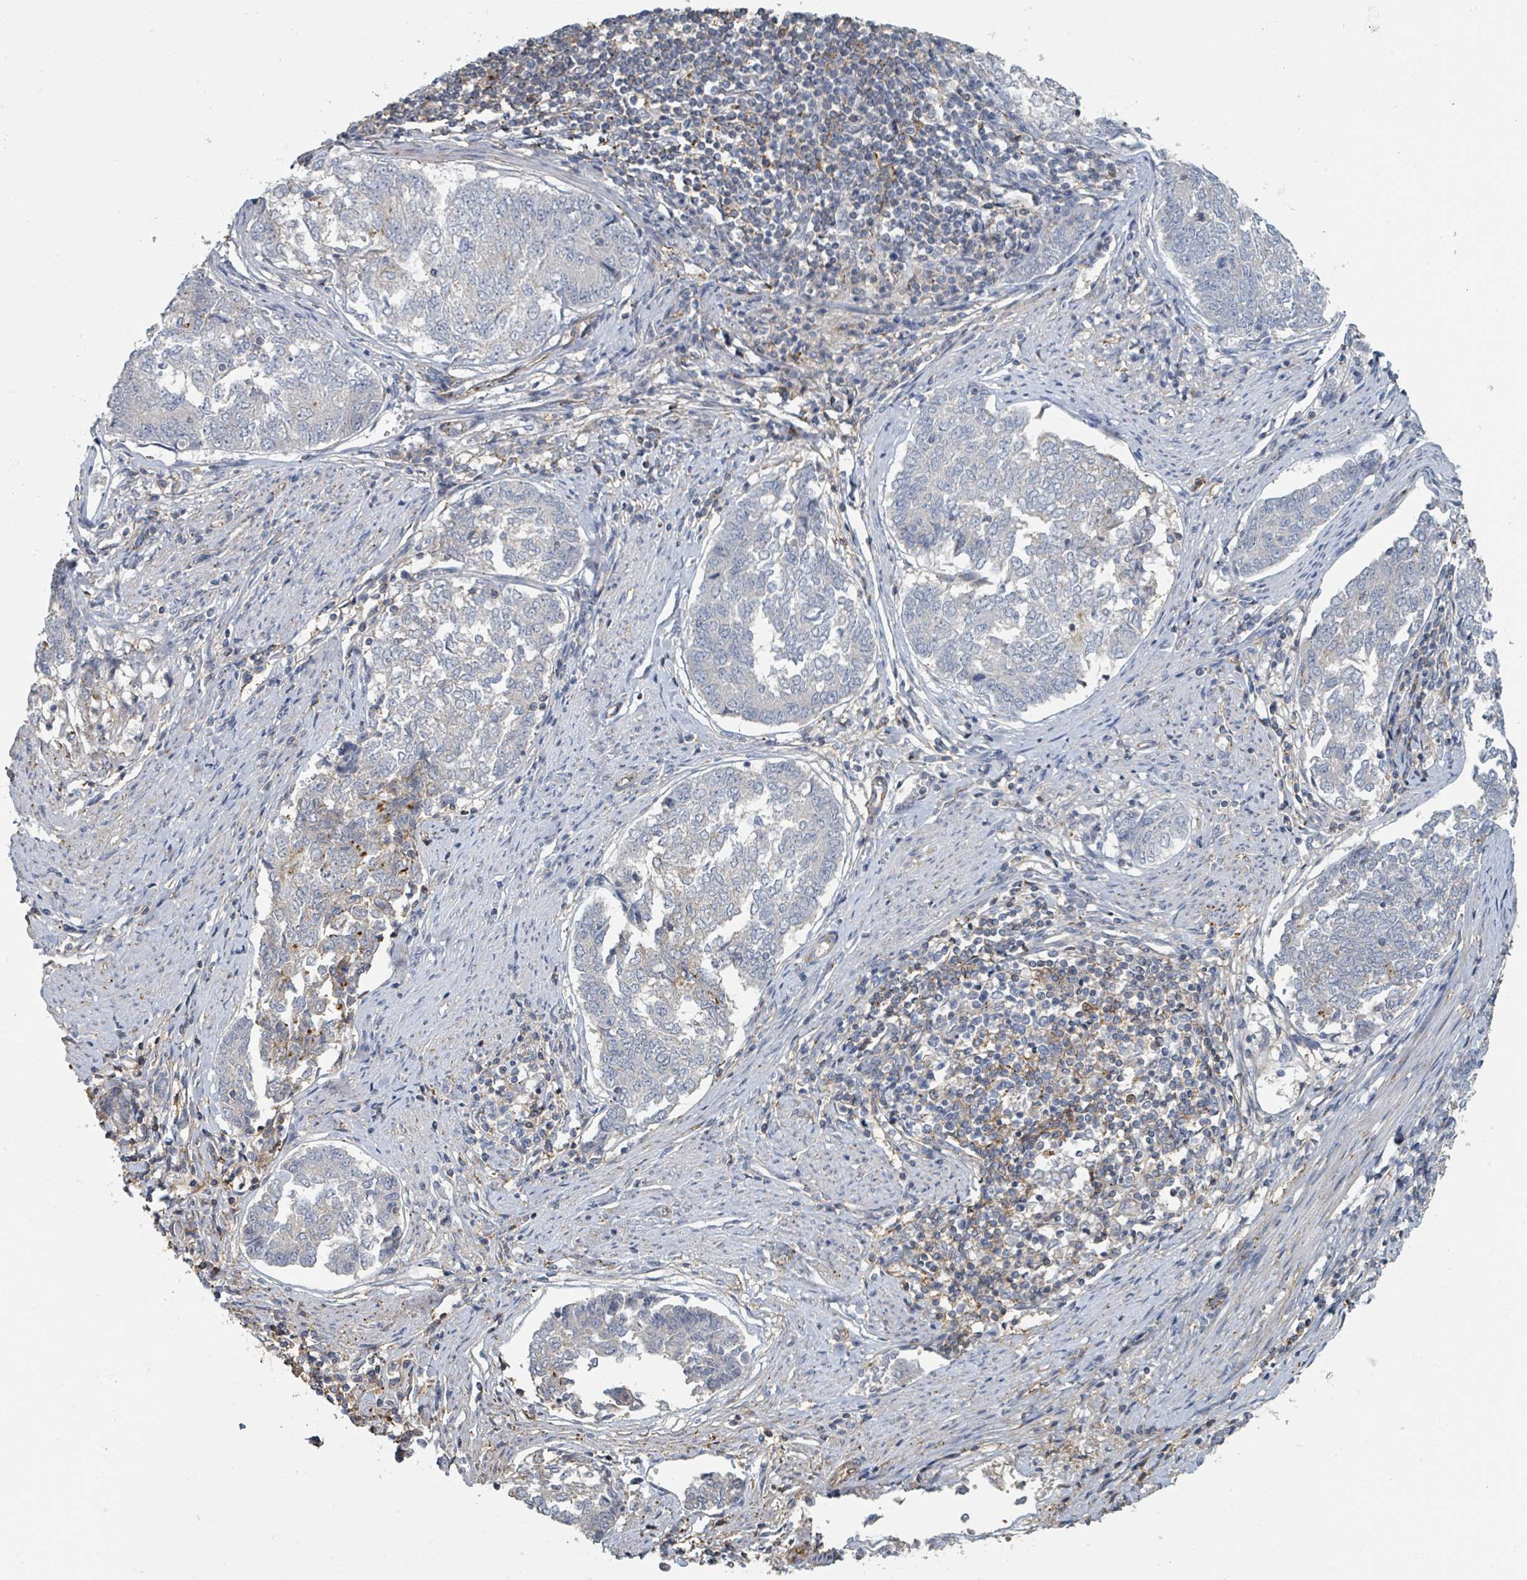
{"staining": {"intensity": "negative", "quantity": "none", "location": "none"}, "tissue": "endometrial cancer", "cell_type": "Tumor cells", "image_type": "cancer", "snomed": [{"axis": "morphology", "description": "Adenocarcinoma, NOS"}, {"axis": "topography", "description": "Endometrium"}], "caption": "Immunohistochemistry (IHC) histopathology image of human endometrial cancer stained for a protein (brown), which reveals no positivity in tumor cells.", "gene": "LRRC42", "patient": {"sex": "female", "age": 80}}